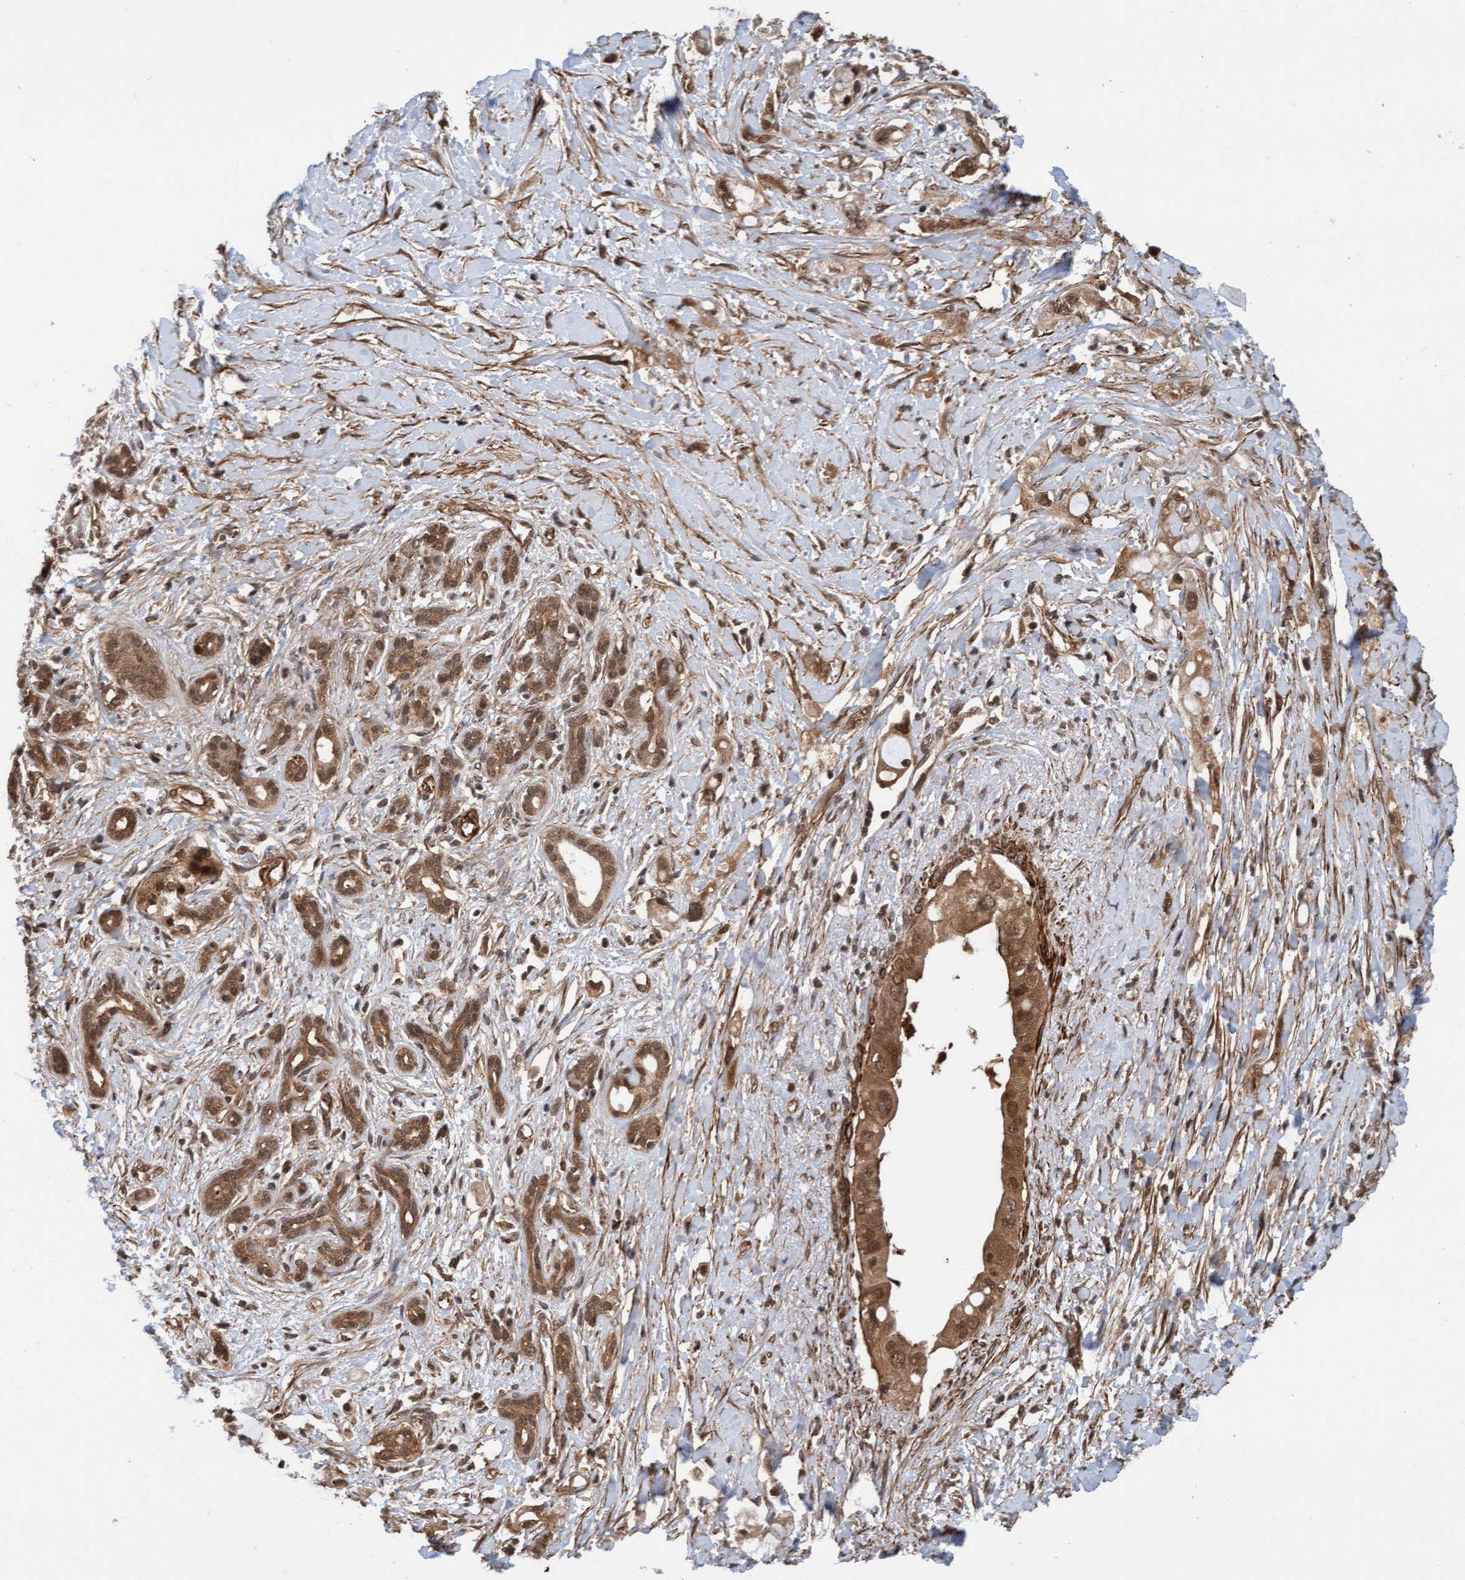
{"staining": {"intensity": "moderate", "quantity": ">75%", "location": "cytoplasmic/membranous,nuclear"}, "tissue": "pancreatic cancer", "cell_type": "Tumor cells", "image_type": "cancer", "snomed": [{"axis": "morphology", "description": "Adenocarcinoma, NOS"}, {"axis": "topography", "description": "Pancreas"}], "caption": "A histopathology image of human pancreatic cancer (adenocarcinoma) stained for a protein demonstrates moderate cytoplasmic/membranous and nuclear brown staining in tumor cells.", "gene": "STXBP4", "patient": {"sex": "female", "age": 56}}